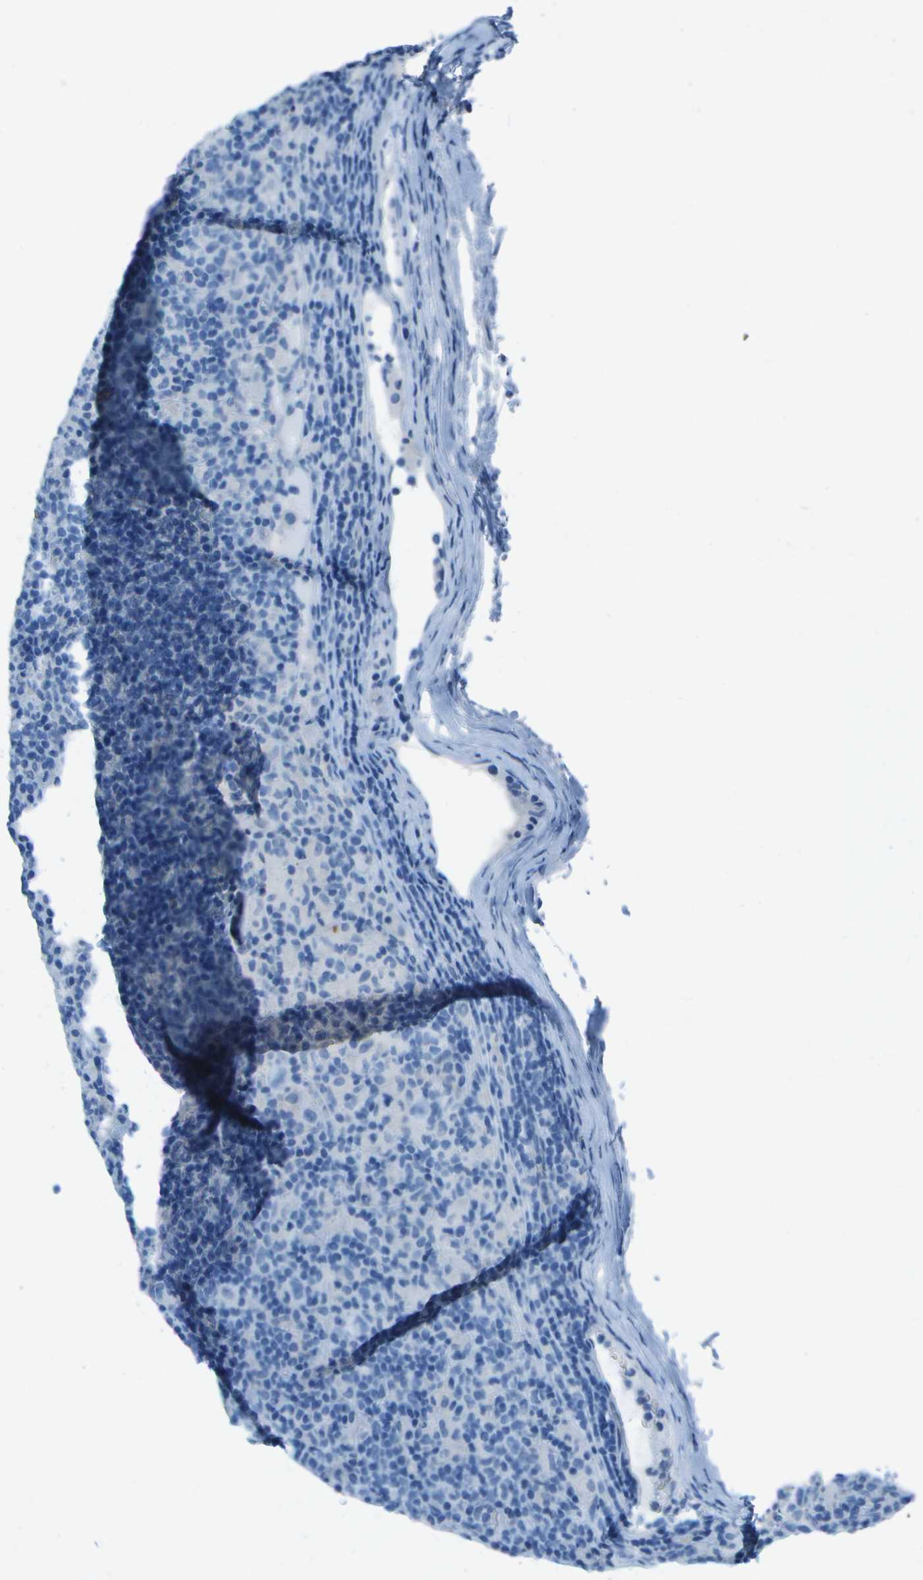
{"staining": {"intensity": "negative", "quantity": "none", "location": "none"}, "tissue": "lymphoma", "cell_type": "Tumor cells", "image_type": "cancer", "snomed": [{"axis": "morphology", "description": "Hodgkin's disease, NOS"}, {"axis": "topography", "description": "Lymph node"}], "caption": "Protein analysis of lymphoma reveals no significant positivity in tumor cells.", "gene": "ASL", "patient": {"sex": "male", "age": 70}}